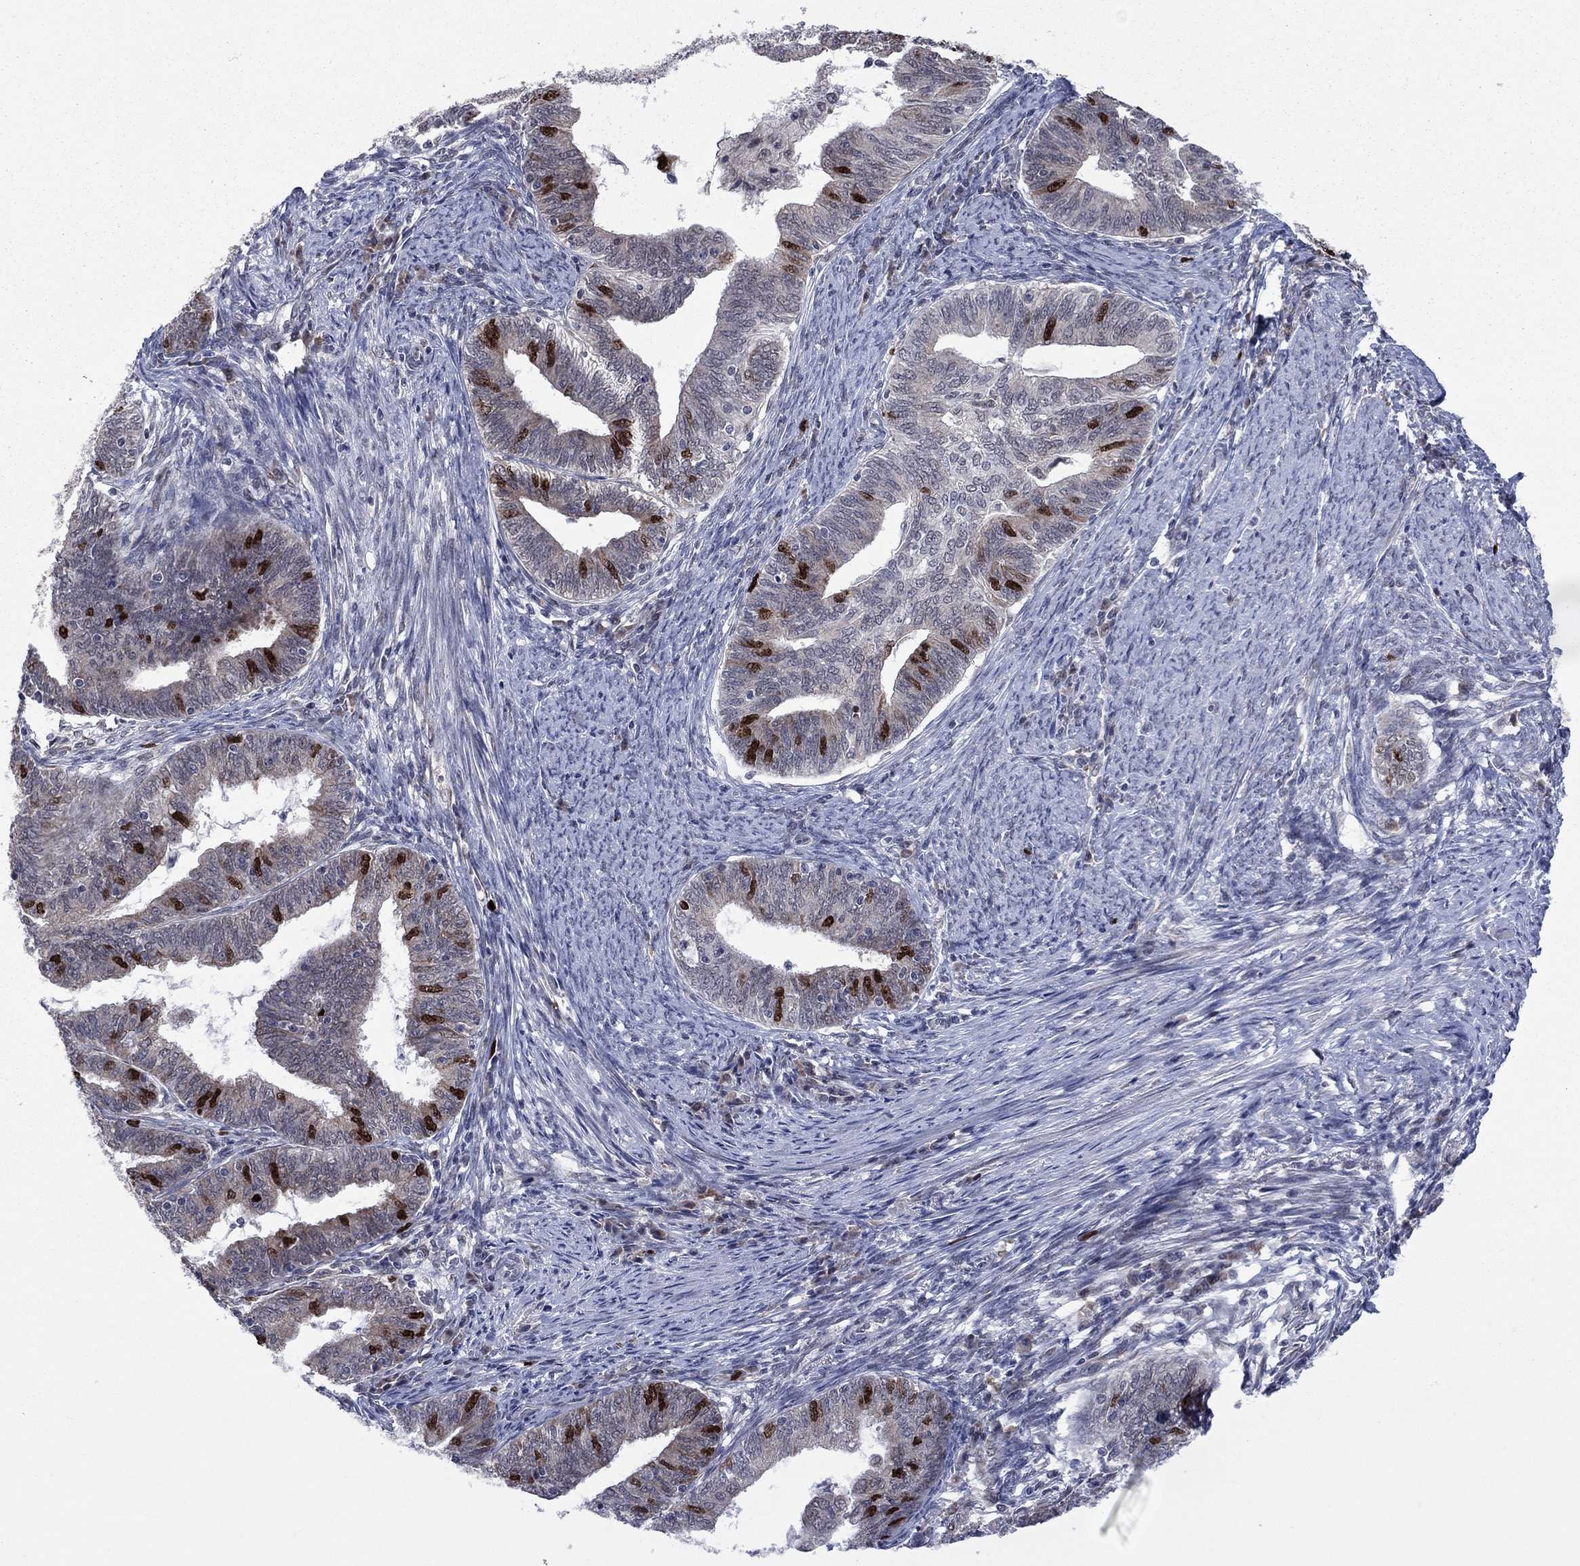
{"staining": {"intensity": "strong", "quantity": "<25%", "location": "nuclear"}, "tissue": "endometrial cancer", "cell_type": "Tumor cells", "image_type": "cancer", "snomed": [{"axis": "morphology", "description": "Adenocarcinoma, NOS"}, {"axis": "topography", "description": "Endometrium"}], "caption": "Strong nuclear staining is present in about <25% of tumor cells in endometrial cancer.", "gene": "CDCA5", "patient": {"sex": "female", "age": 82}}